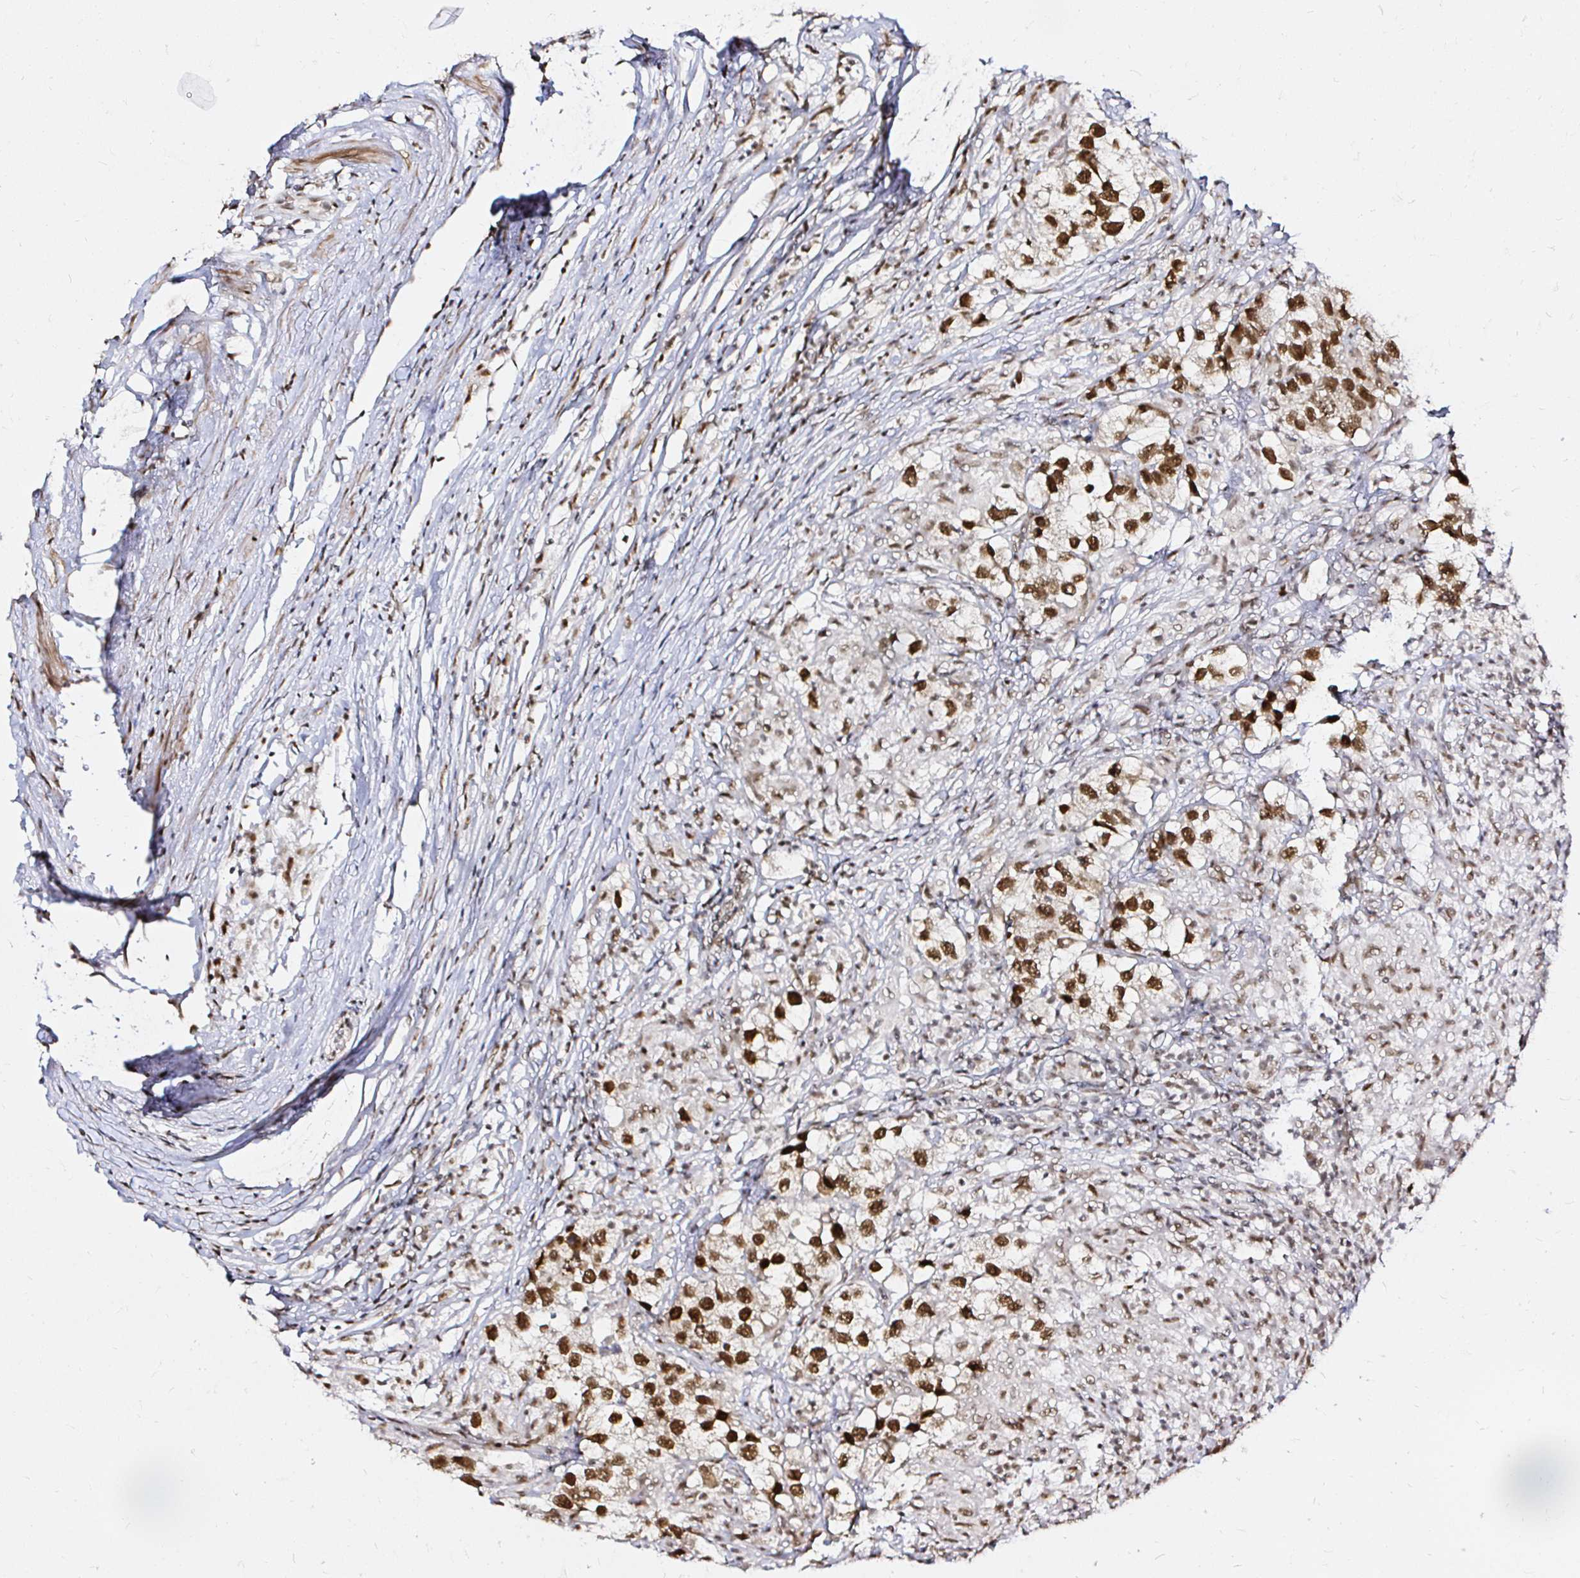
{"staining": {"intensity": "strong", "quantity": ">75%", "location": "nuclear"}, "tissue": "testis cancer", "cell_type": "Tumor cells", "image_type": "cancer", "snomed": [{"axis": "morphology", "description": "Seminoma, NOS"}, {"axis": "topography", "description": "Testis"}], "caption": "About >75% of tumor cells in human testis cancer (seminoma) reveal strong nuclear protein positivity as visualized by brown immunohistochemical staining.", "gene": "SNRPC", "patient": {"sex": "male", "age": 46}}